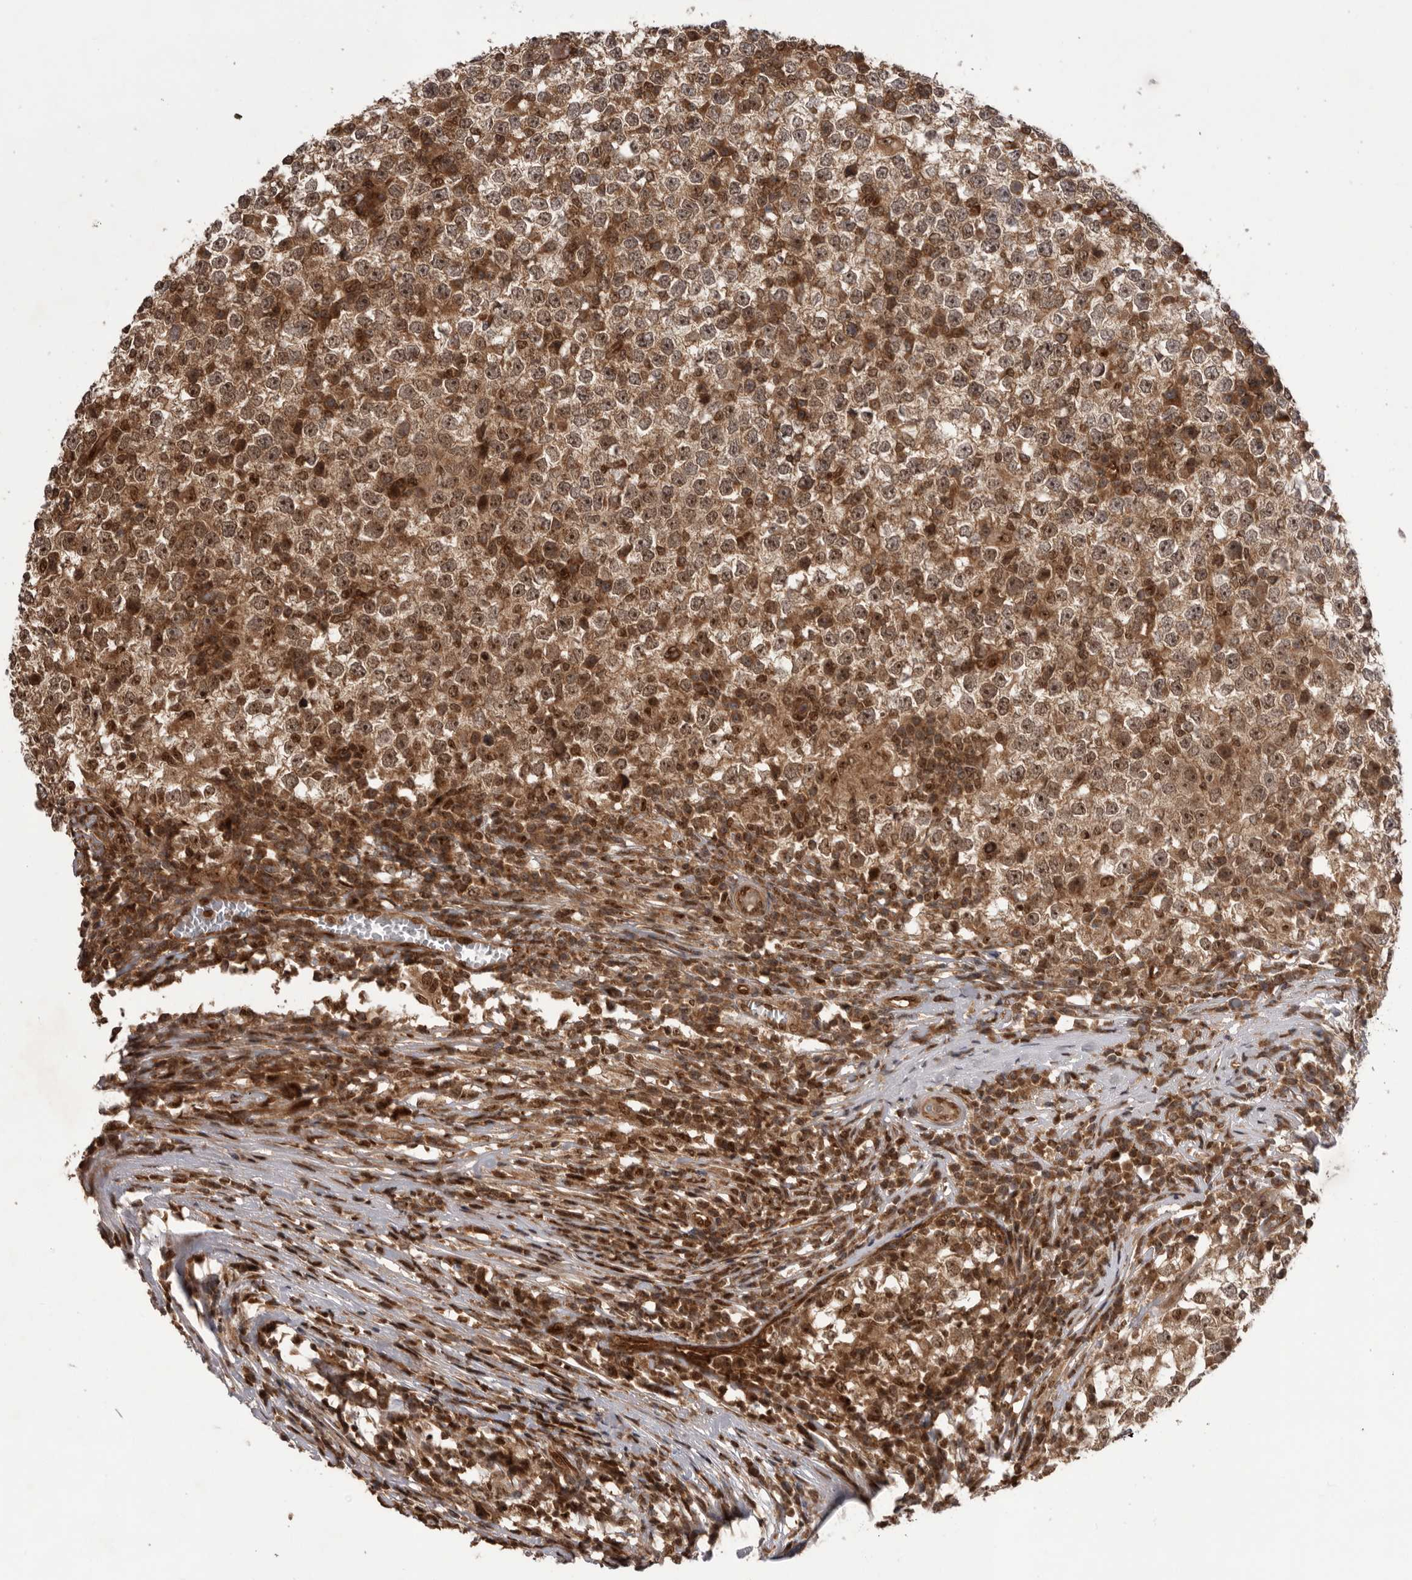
{"staining": {"intensity": "moderate", "quantity": ">75%", "location": "nuclear"}, "tissue": "testis cancer", "cell_type": "Tumor cells", "image_type": "cancer", "snomed": [{"axis": "morphology", "description": "Seminoma, NOS"}, {"axis": "topography", "description": "Testis"}], "caption": "Testis cancer (seminoma) stained with a brown dye reveals moderate nuclear positive expression in approximately >75% of tumor cells.", "gene": "DHDDS", "patient": {"sex": "male", "age": 65}}